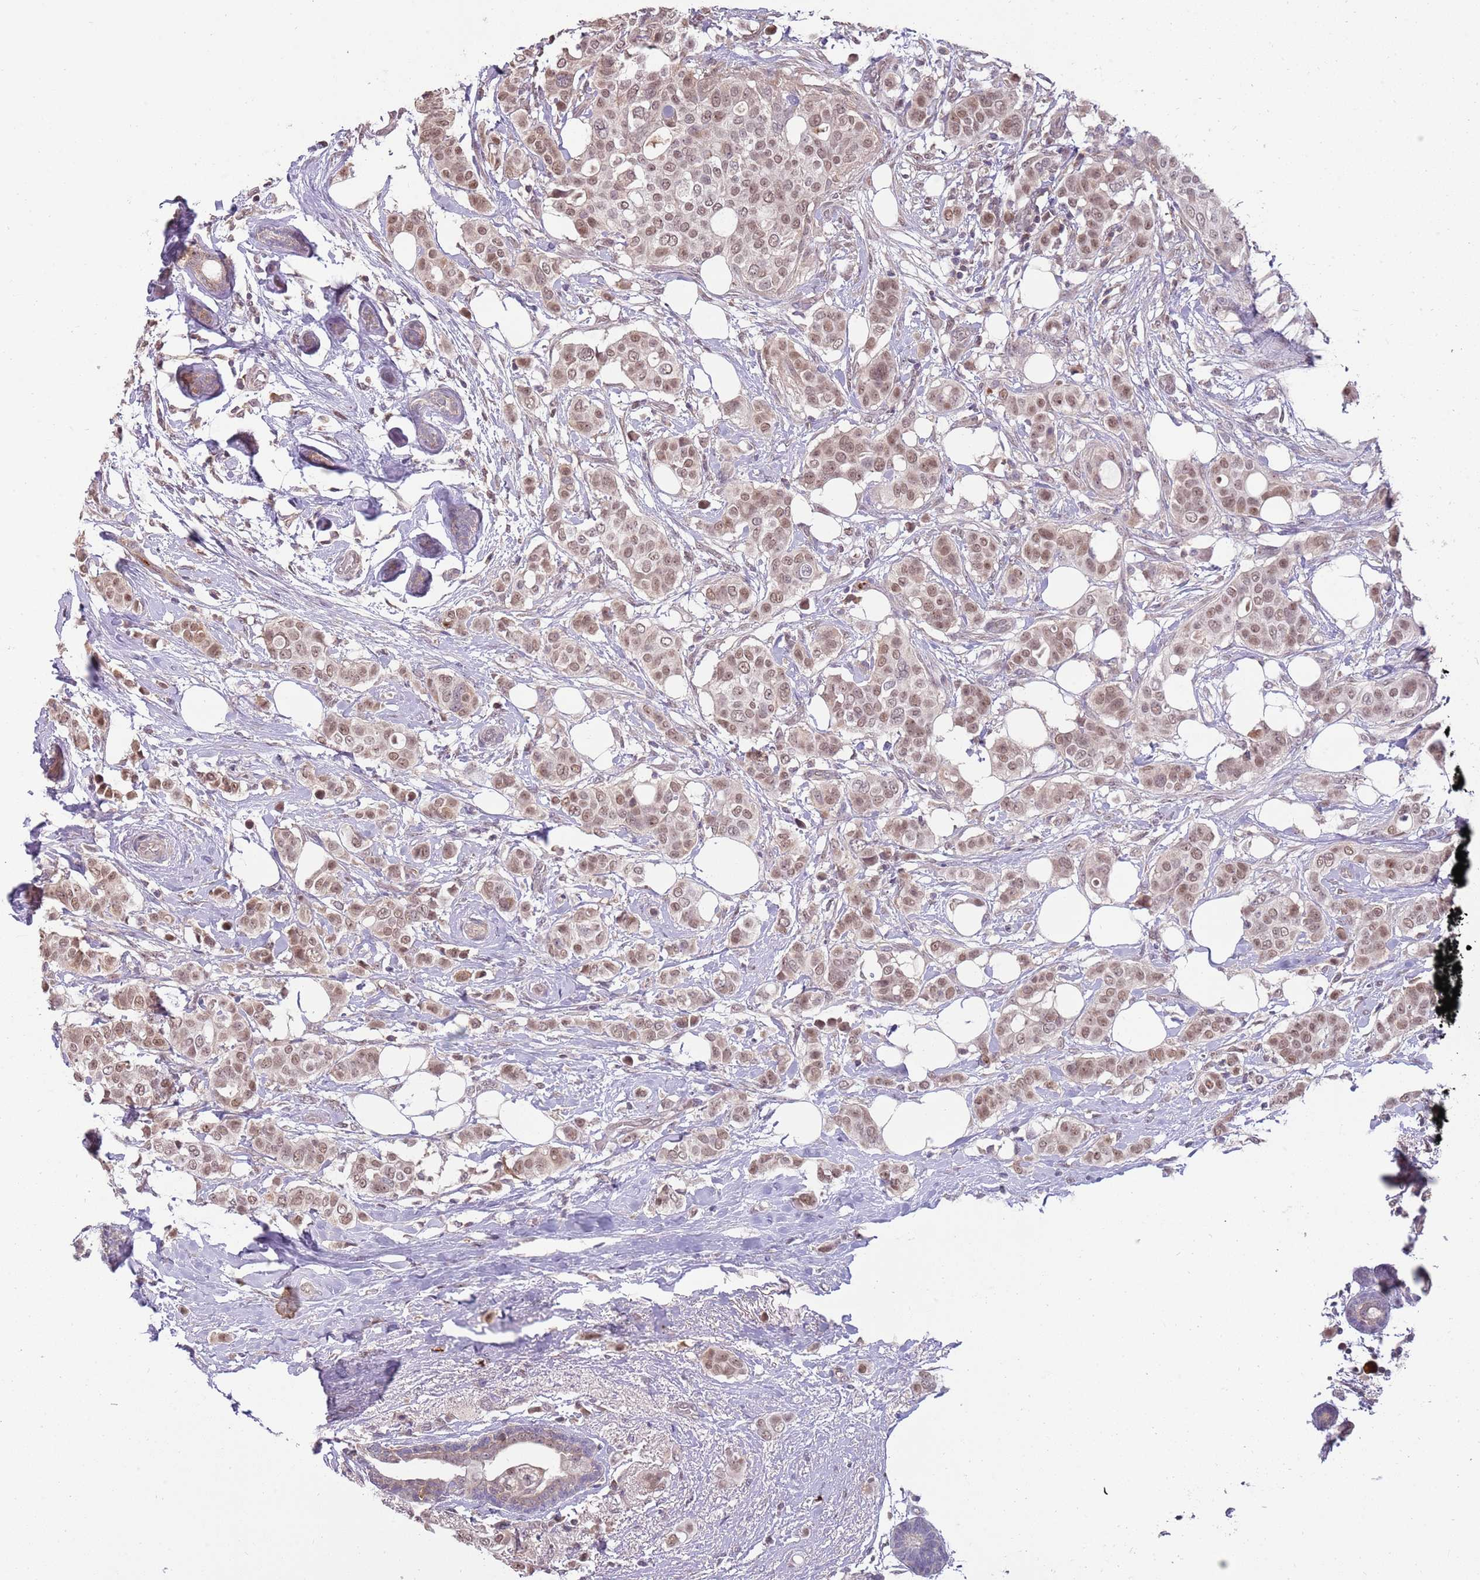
{"staining": {"intensity": "moderate", "quantity": ">75%", "location": "nuclear"}, "tissue": "breast cancer", "cell_type": "Tumor cells", "image_type": "cancer", "snomed": [{"axis": "morphology", "description": "Lobular carcinoma"}, {"axis": "topography", "description": "Breast"}], "caption": "Immunohistochemical staining of human breast cancer (lobular carcinoma) shows medium levels of moderate nuclear positivity in about >75% of tumor cells. (DAB (3,3'-diaminobenzidine) IHC, brown staining for protein, blue staining for nuclei).", "gene": "NBPF6", "patient": {"sex": "female", "age": 51}}